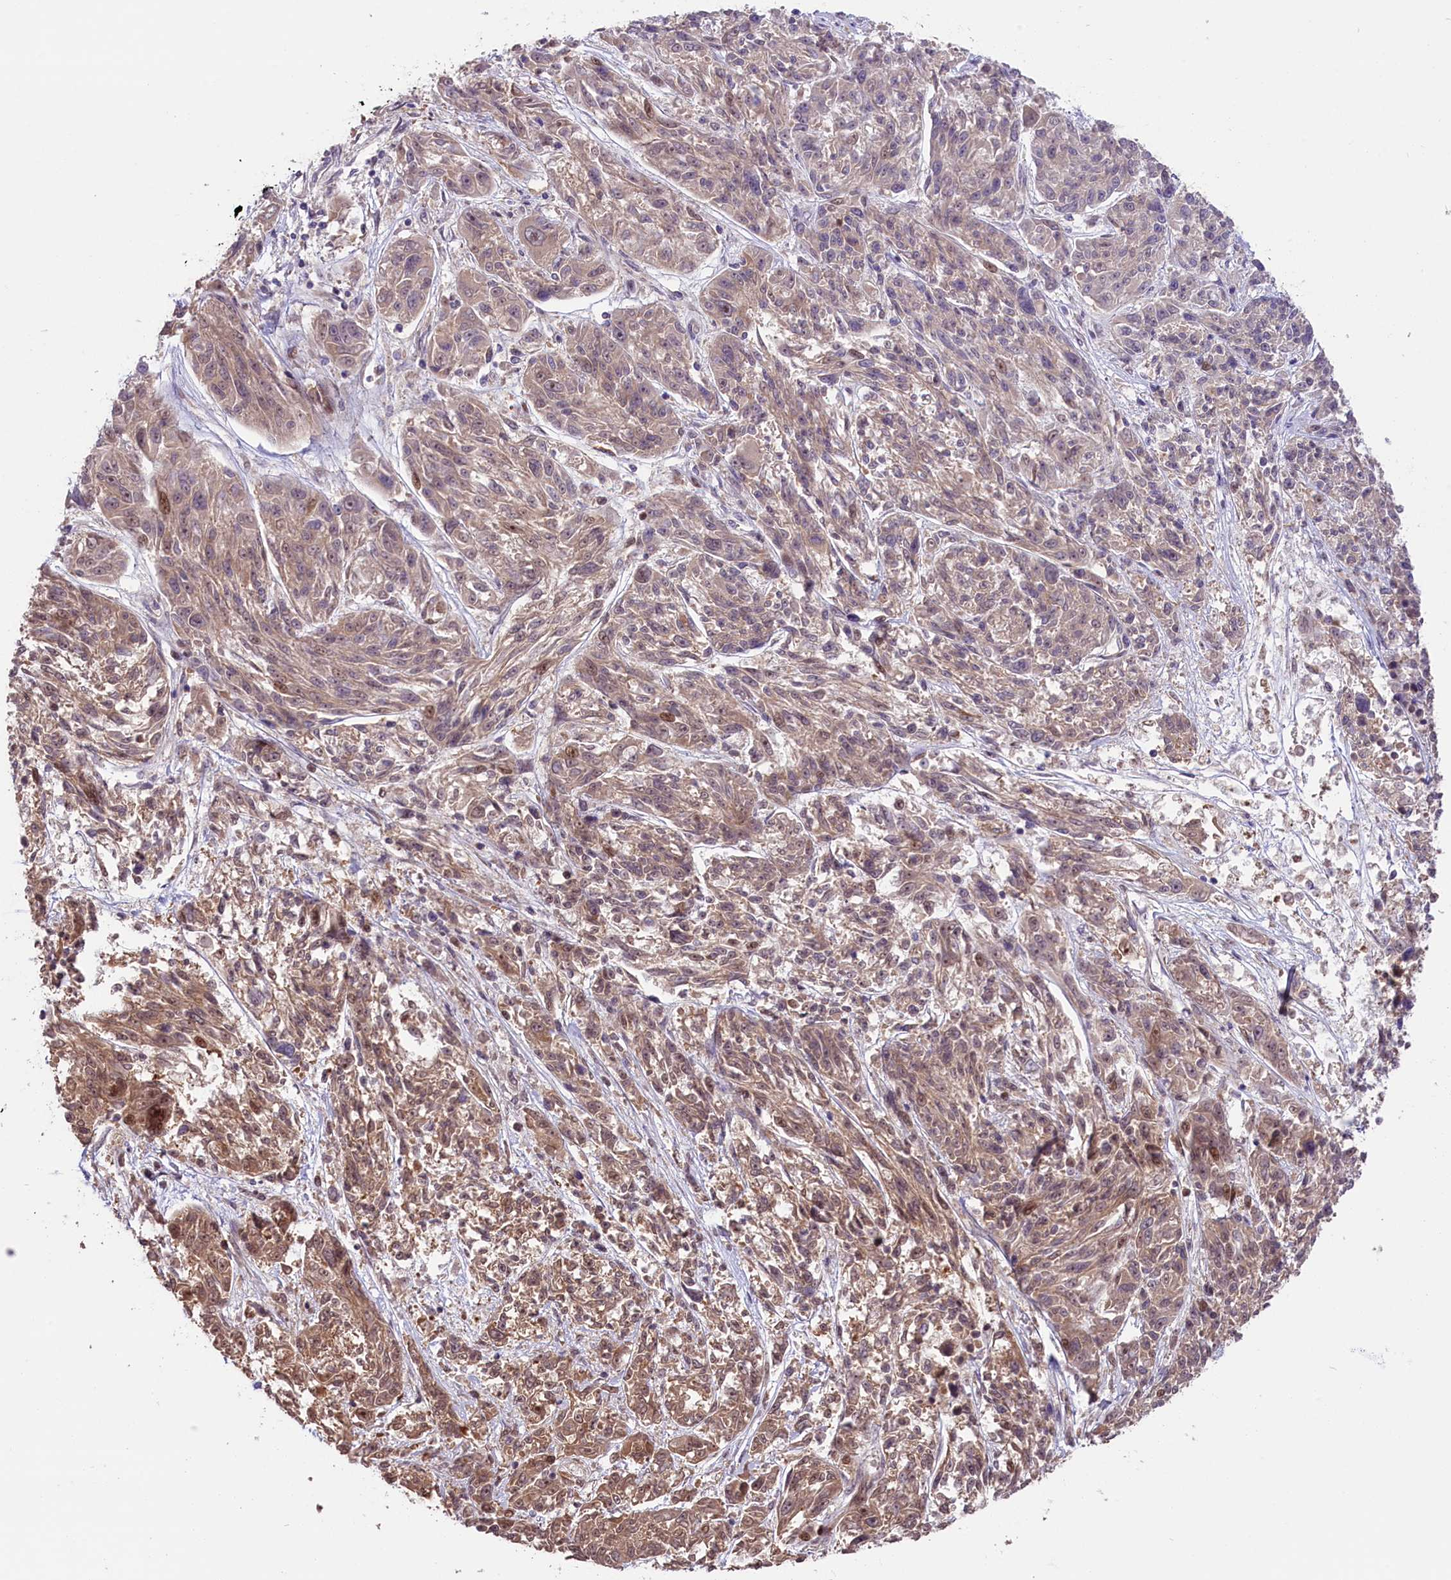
{"staining": {"intensity": "moderate", "quantity": "25%-75%", "location": "cytoplasmic/membranous,nuclear"}, "tissue": "melanoma", "cell_type": "Tumor cells", "image_type": "cancer", "snomed": [{"axis": "morphology", "description": "Malignant melanoma, NOS"}, {"axis": "topography", "description": "Skin"}], "caption": "This image reveals immunohistochemistry staining of malignant melanoma, with medium moderate cytoplasmic/membranous and nuclear positivity in approximately 25%-75% of tumor cells.", "gene": "RIC8A", "patient": {"sex": "male", "age": 53}}